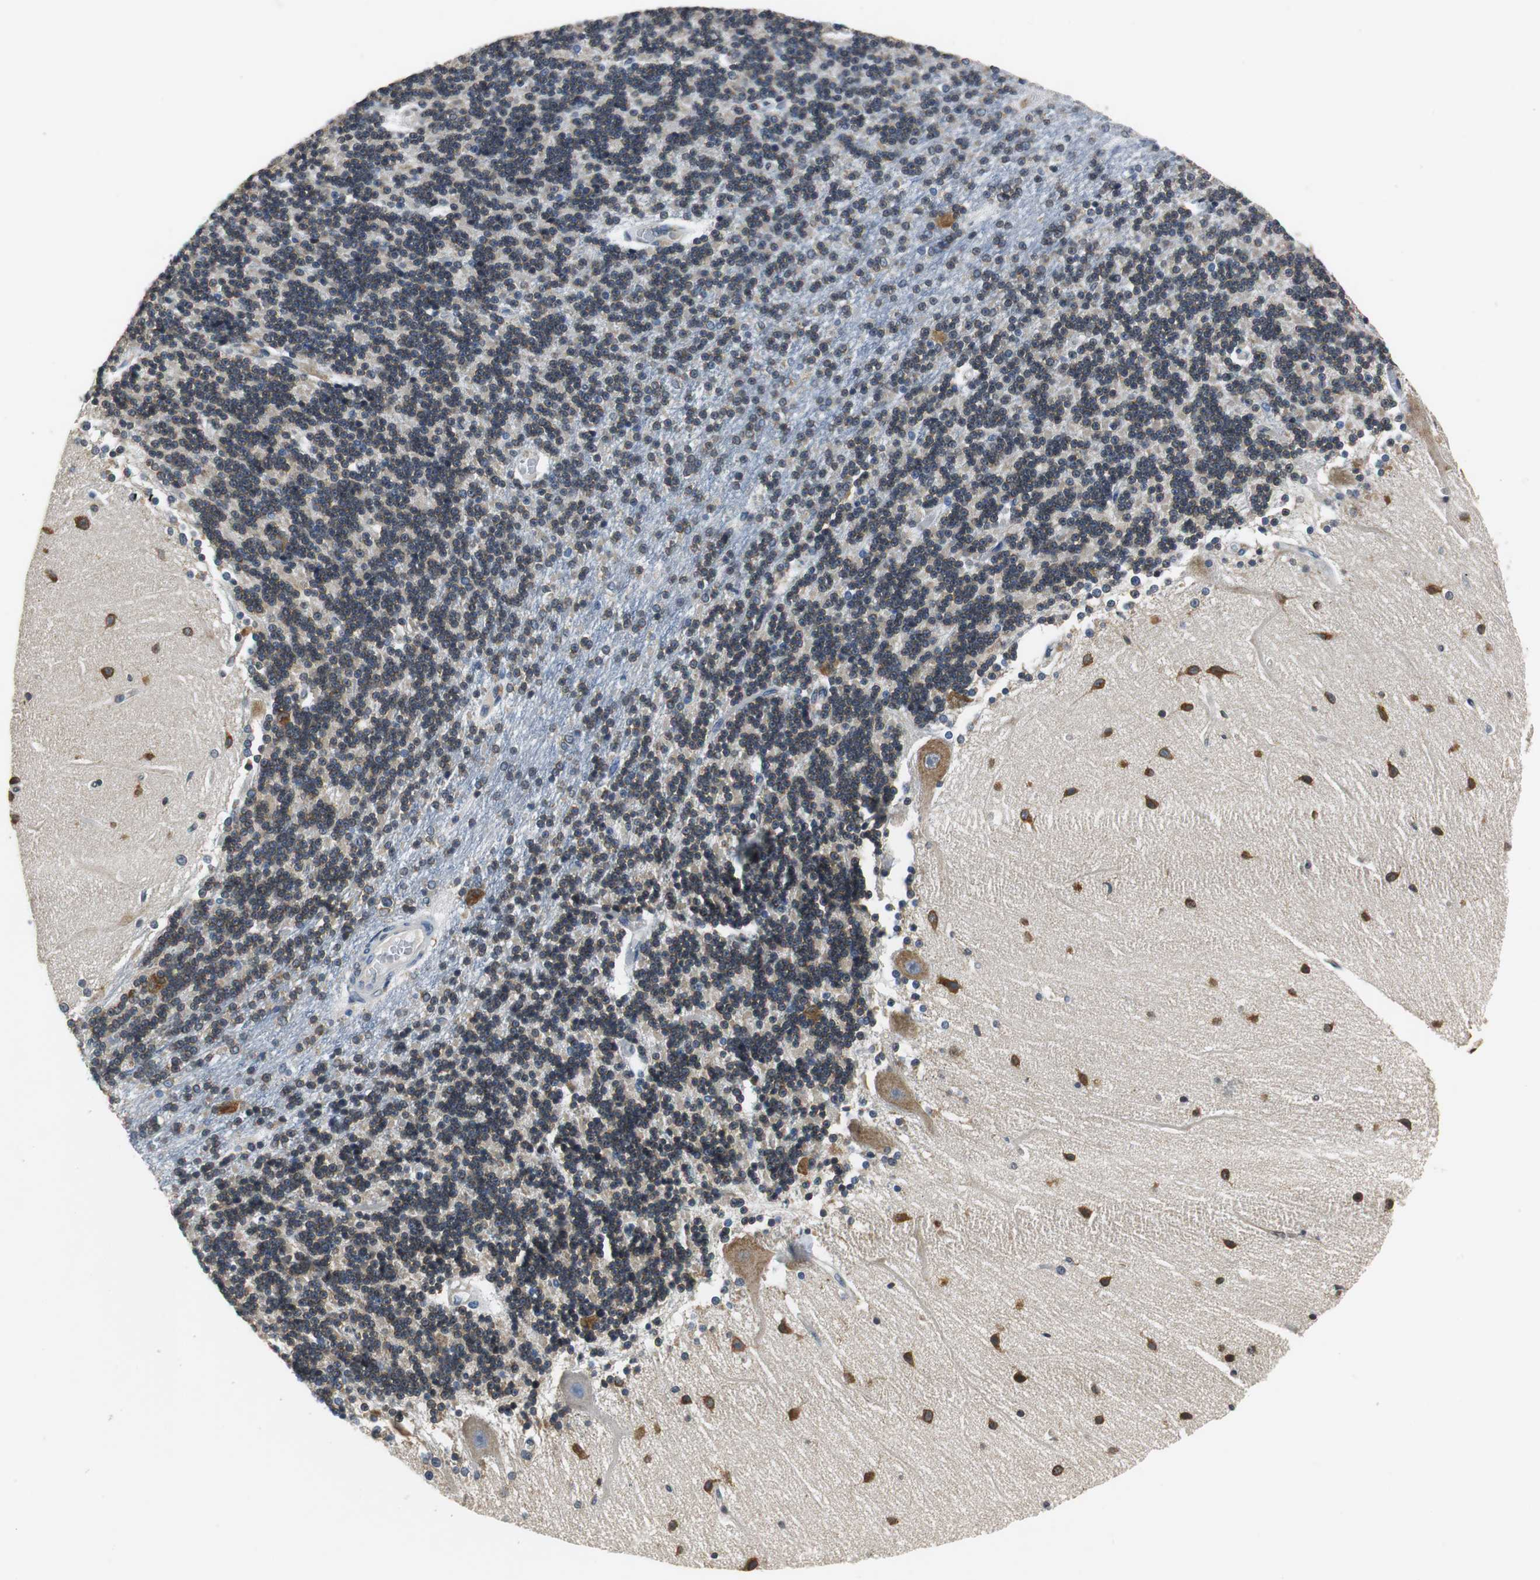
{"staining": {"intensity": "moderate", "quantity": ">75%", "location": "cytoplasmic/membranous"}, "tissue": "cerebellum", "cell_type": "Cells in granular layer", "image_type": "normal", "snomed": [{"axis": "morphology", "description": "Normal tissue, NOS"}, {"axis": "topography", "description": "Cerebellum"}], "caption": "Immunohistochemistry (IHC) staining of normal cerebellum, which shows medium levels of moderate cytoplasmic/membranous expression in approximately >75% of cells in granular layer indicating moderate cytoplasmic/membranous protein positivity. The staining was performed using DAB (3,3'-diaminobenzidine) (brown) for protein detection and nuclei were counterstained in hematoxylin (blue).", "gene": "CNOT3", "patient": {"sex": "female", "age": 54}}